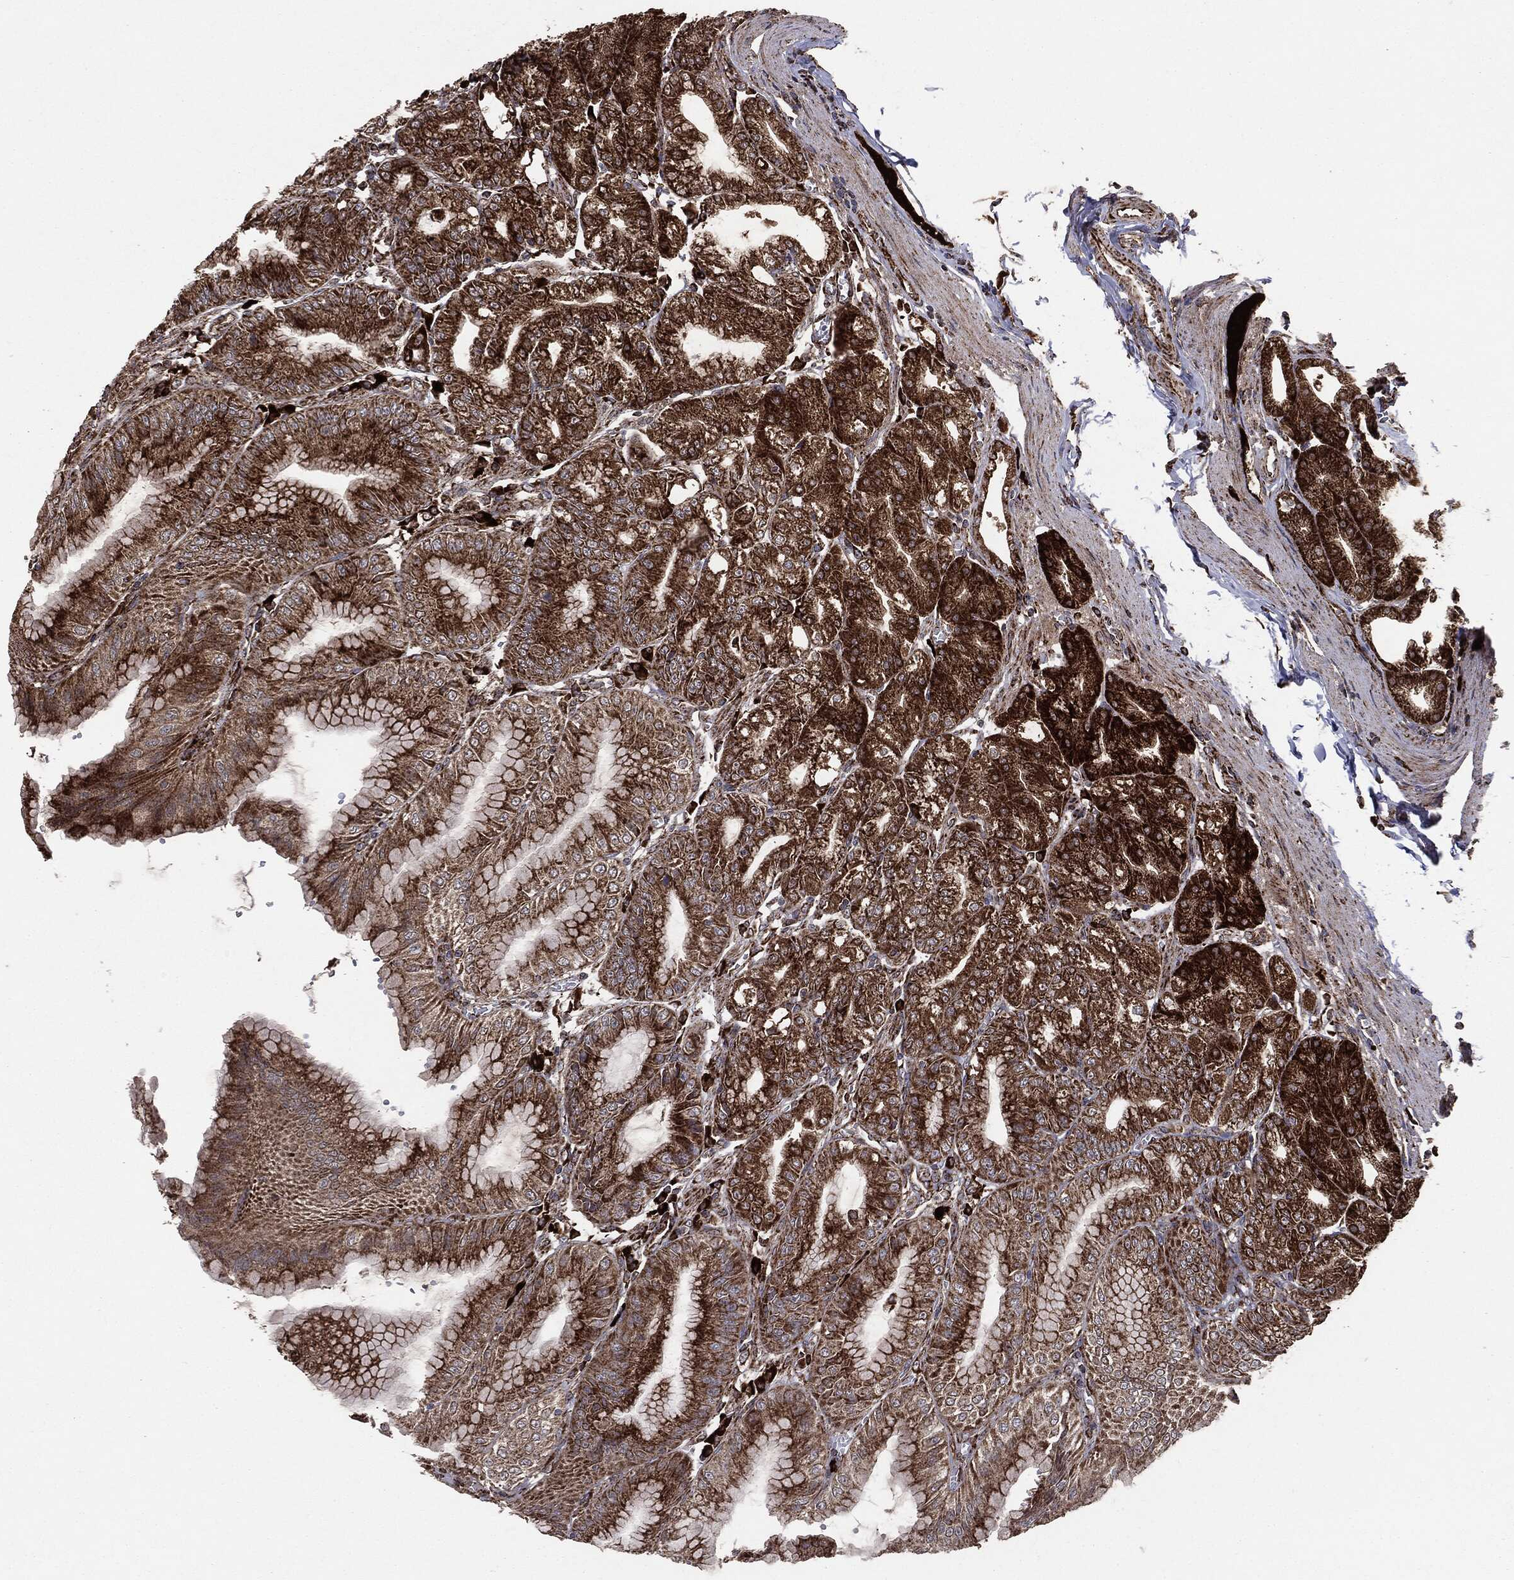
{"staining": {"intensity": "strong", "quantity": ">75%", "location": "cytoplasmic/membranous"}, "tissue": "stomach", "cell_type": "Glandular cells", "image_type": "normal", "snomed": [{"axis": "morphology", "description": "Normal tissue, NOS"}, {"axis": "topography", "description": "Stomach"}], "caption": "A histopathology image of stomach stained for a protein reveals strong cytoplasmic/membranous brown staining in glandular cells.", "gene": "MAP2K1", "patient": {"sex": "male", "age": 71}}